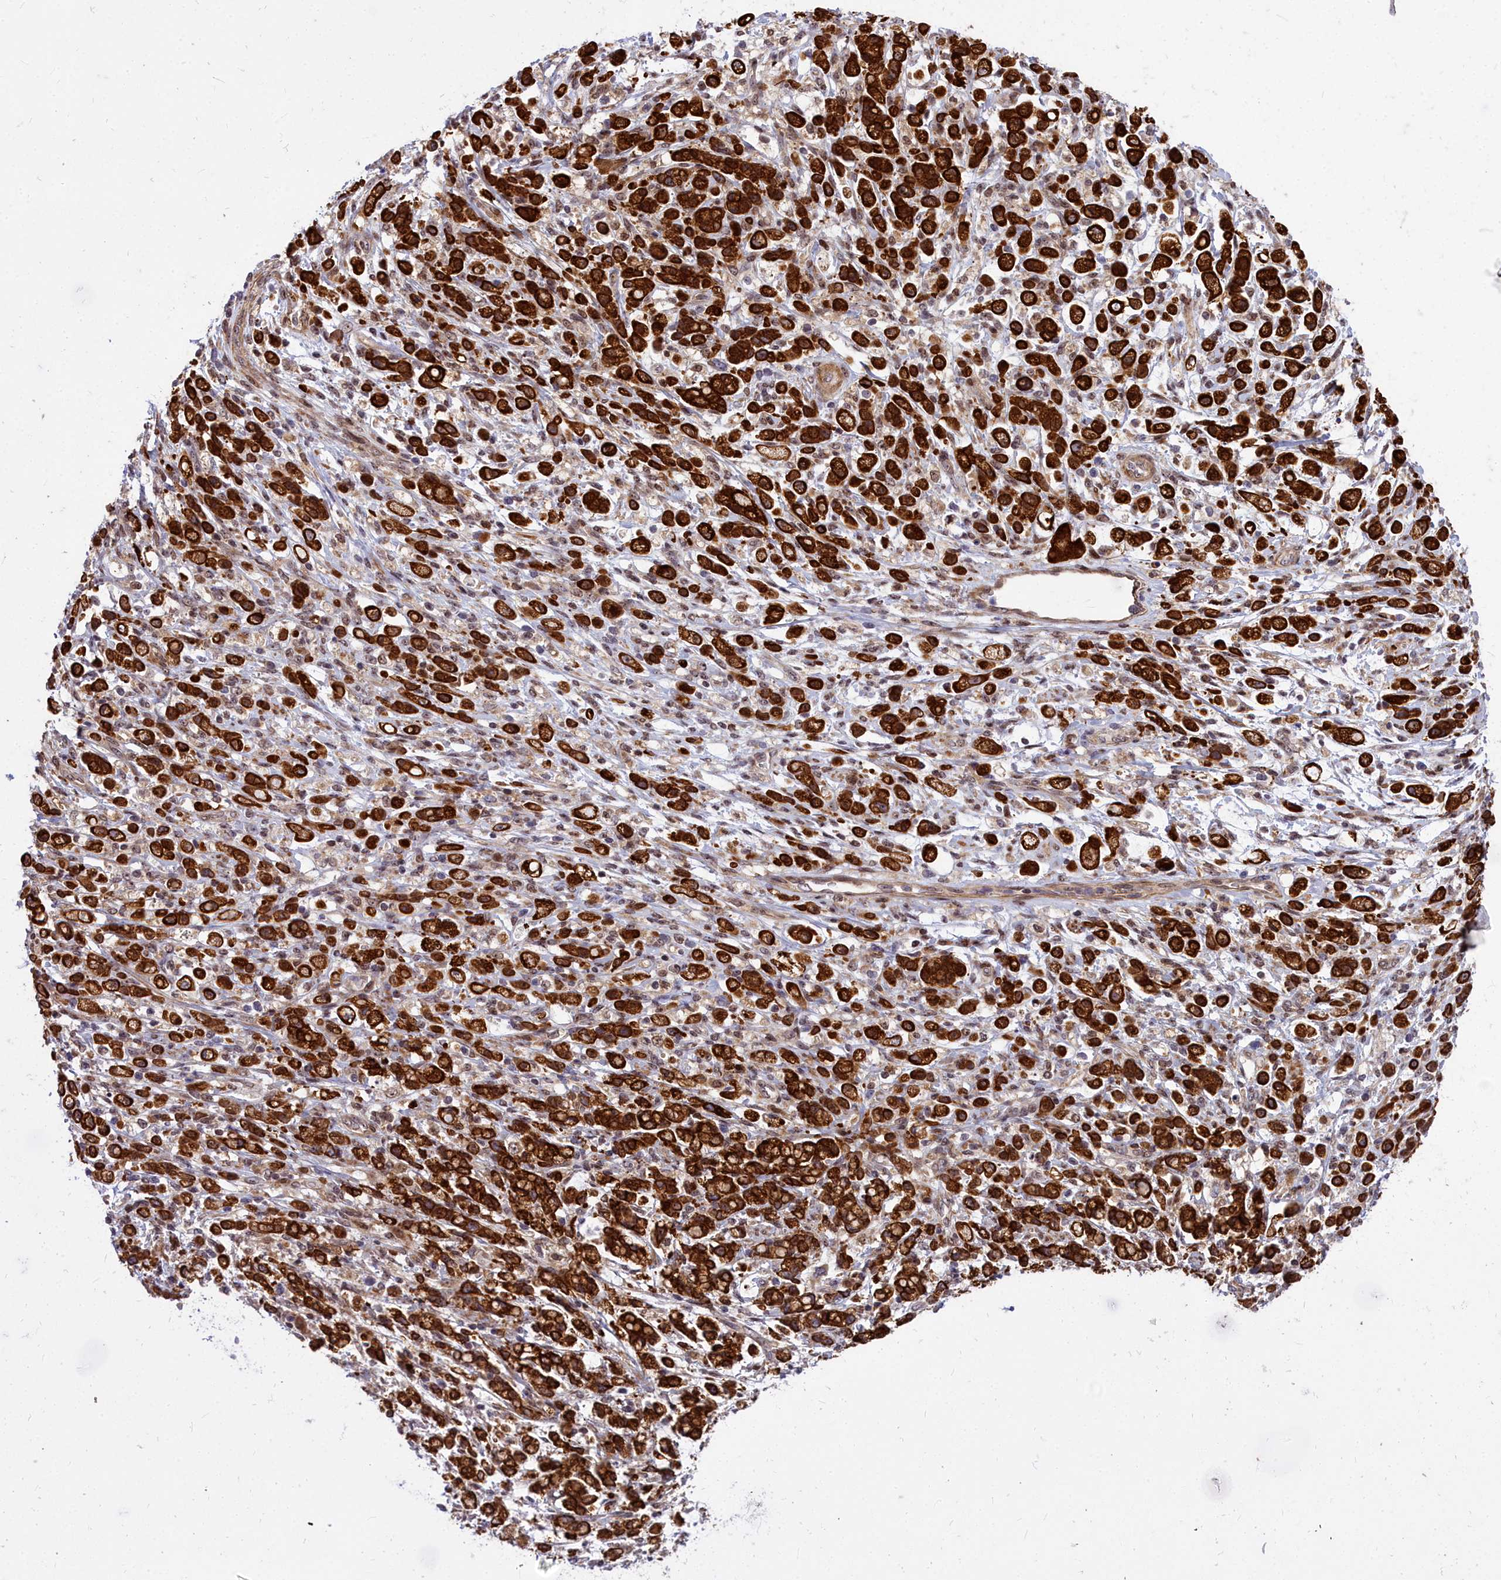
{"staining": {"intensity": "strong", "quantity": ">75%", "location": "cytoplasmic/membranous,nuclear"}, "tissue": "stomach cancer", "cell_type": "Tumor cells", "image_type": "cancer", "snomed": [{"axis": "morphology", "description": "Adenocarcinoma, NOS"}, {"axis": "topography", "description": "Stomach"}], "caption": "Strong cytoplasmic/membranous and nuclear protein positivity is appreciated in about >75% of tumor cells in stomach adenocarcinoma.", "gene": "ABCB8", "patient": {"sex": "female", "age": 60}}